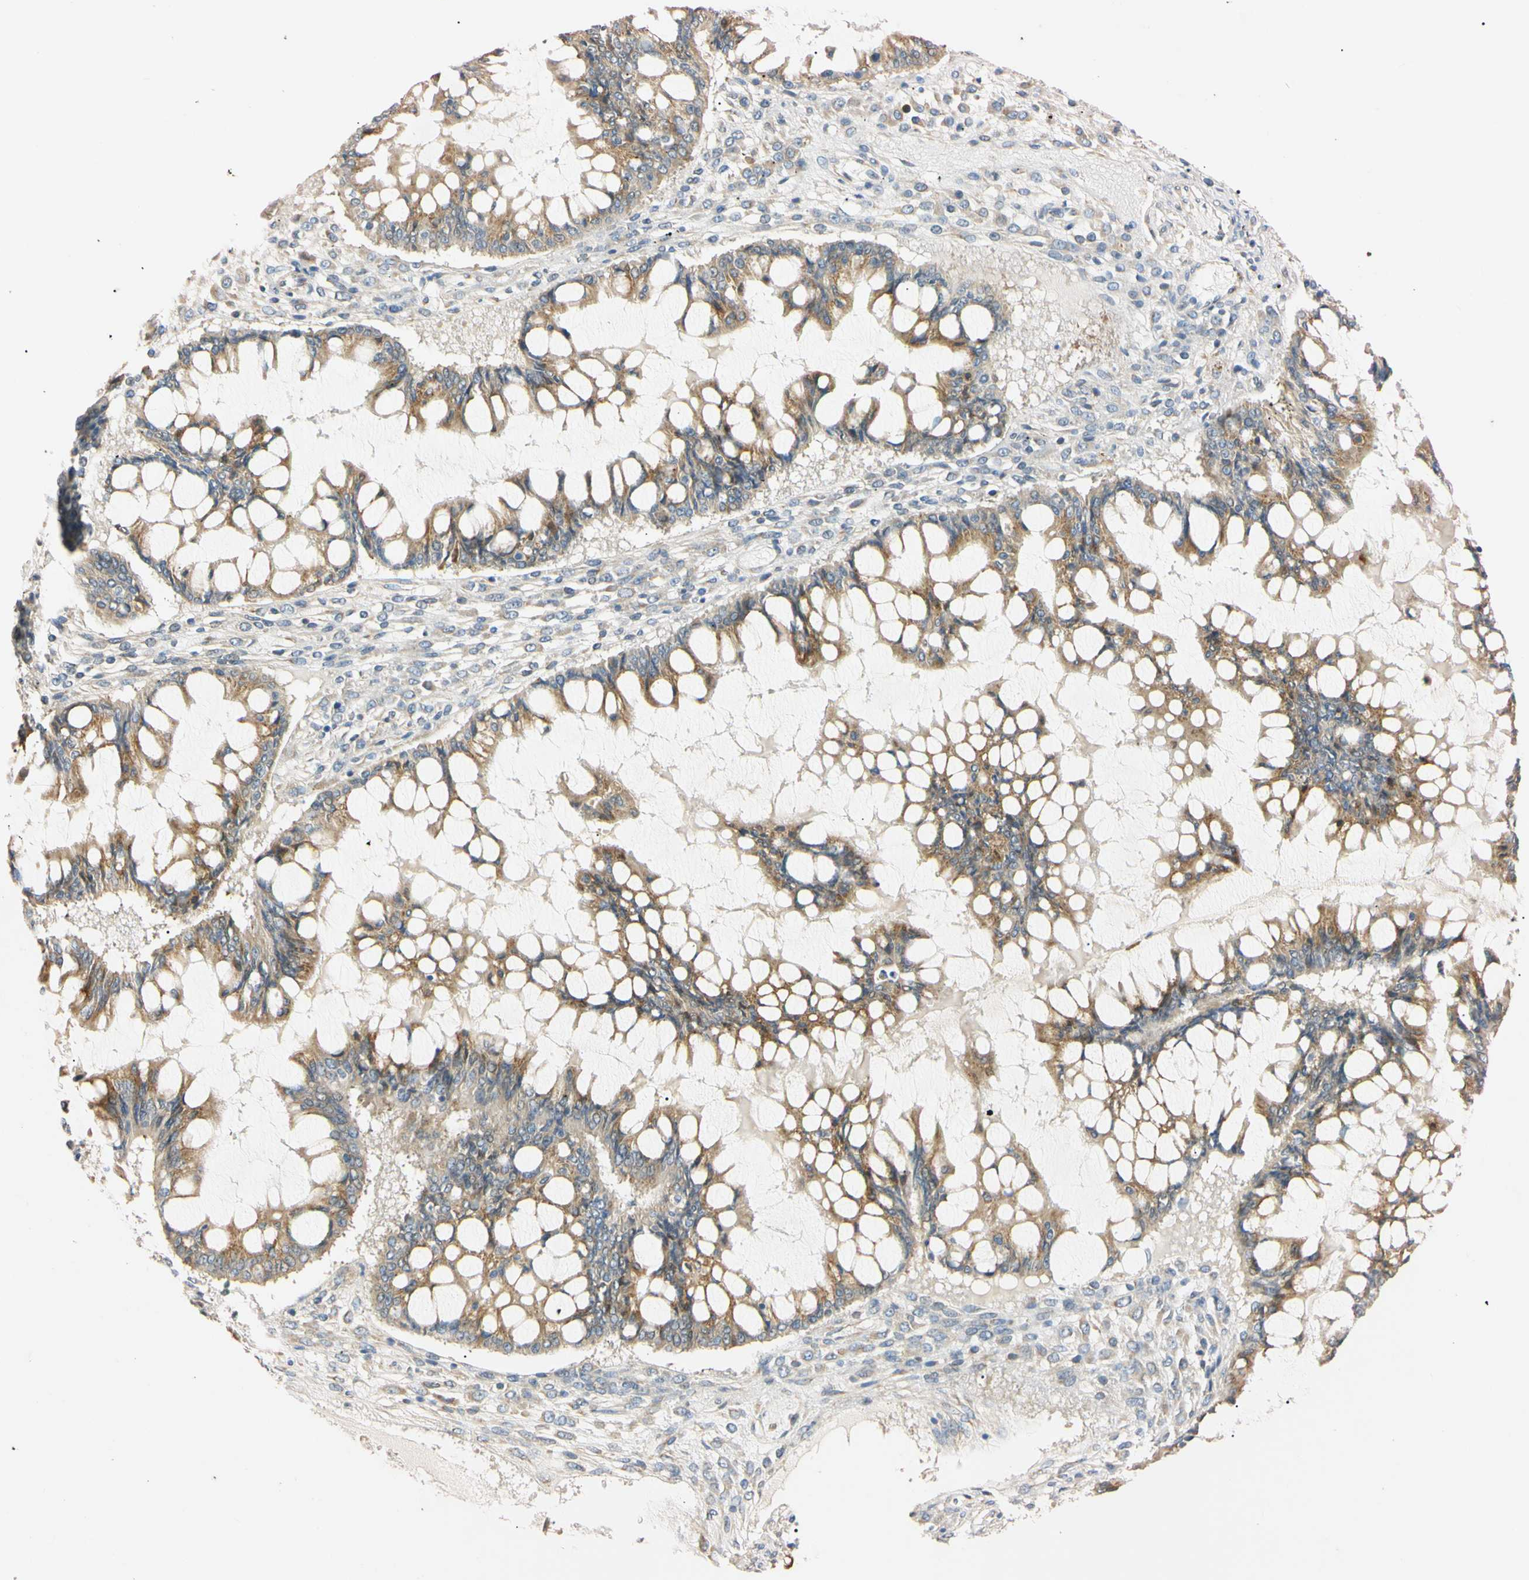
{"staining": {"intensity": "moderate", "quantity": ">75%", "location": "cytoplasmic/membranous"}, "tissue": "ovarian cancer", "cell_type": "Tumor cells", "image_type": "cancer", "snomed": [{"axis": "morphology", "description": "Cystadenocarcinoma, mucinous, NOS"}, {"axis": "topography", "description": "Ovary"}], "caption": "Moderate cytoplasmic/membranous protein expression is identified in about >75% of tumor cells in ovarian cancer.", "gene": "IER3IP1", "patient": {"sex": "female", "age": 73}}